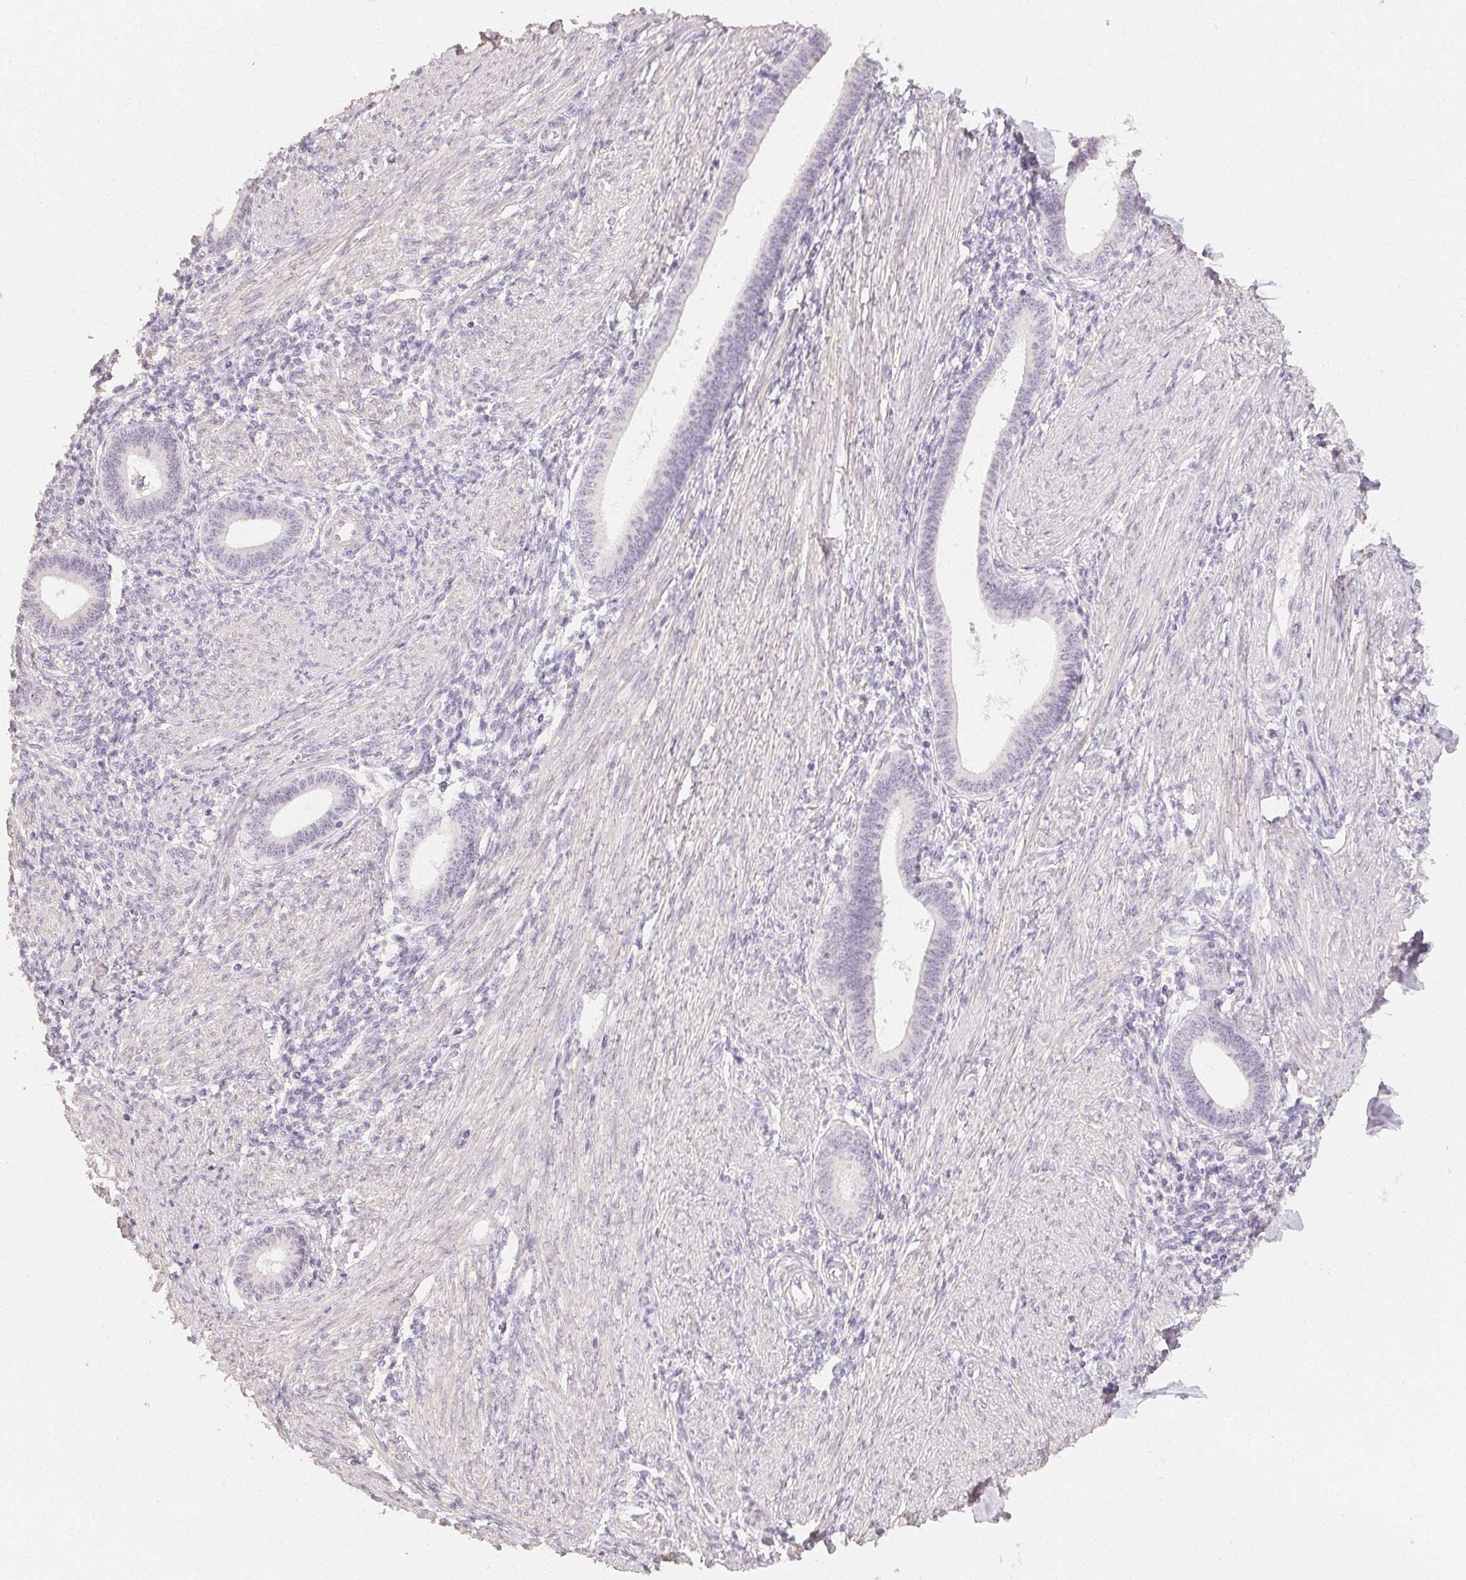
{"staining": {"intensity": "negative", "quantity": "none", "location": "none"}, "tissue": "endometrium", "cell_type": "Cells in endometrial stroma", "image_type": "normal", "snomed": [{"axis": "morphology", "description": "Normal tissue, NOS"}, {"axis": "topography", "description": "Endometrium"}], "caption": "Endometrium was stained to show a protein in brown. There is no significant positivity in cells in endometrial stroma.", "gene": "TMEM174", "patient": {"sex": "female", "age": 42}}